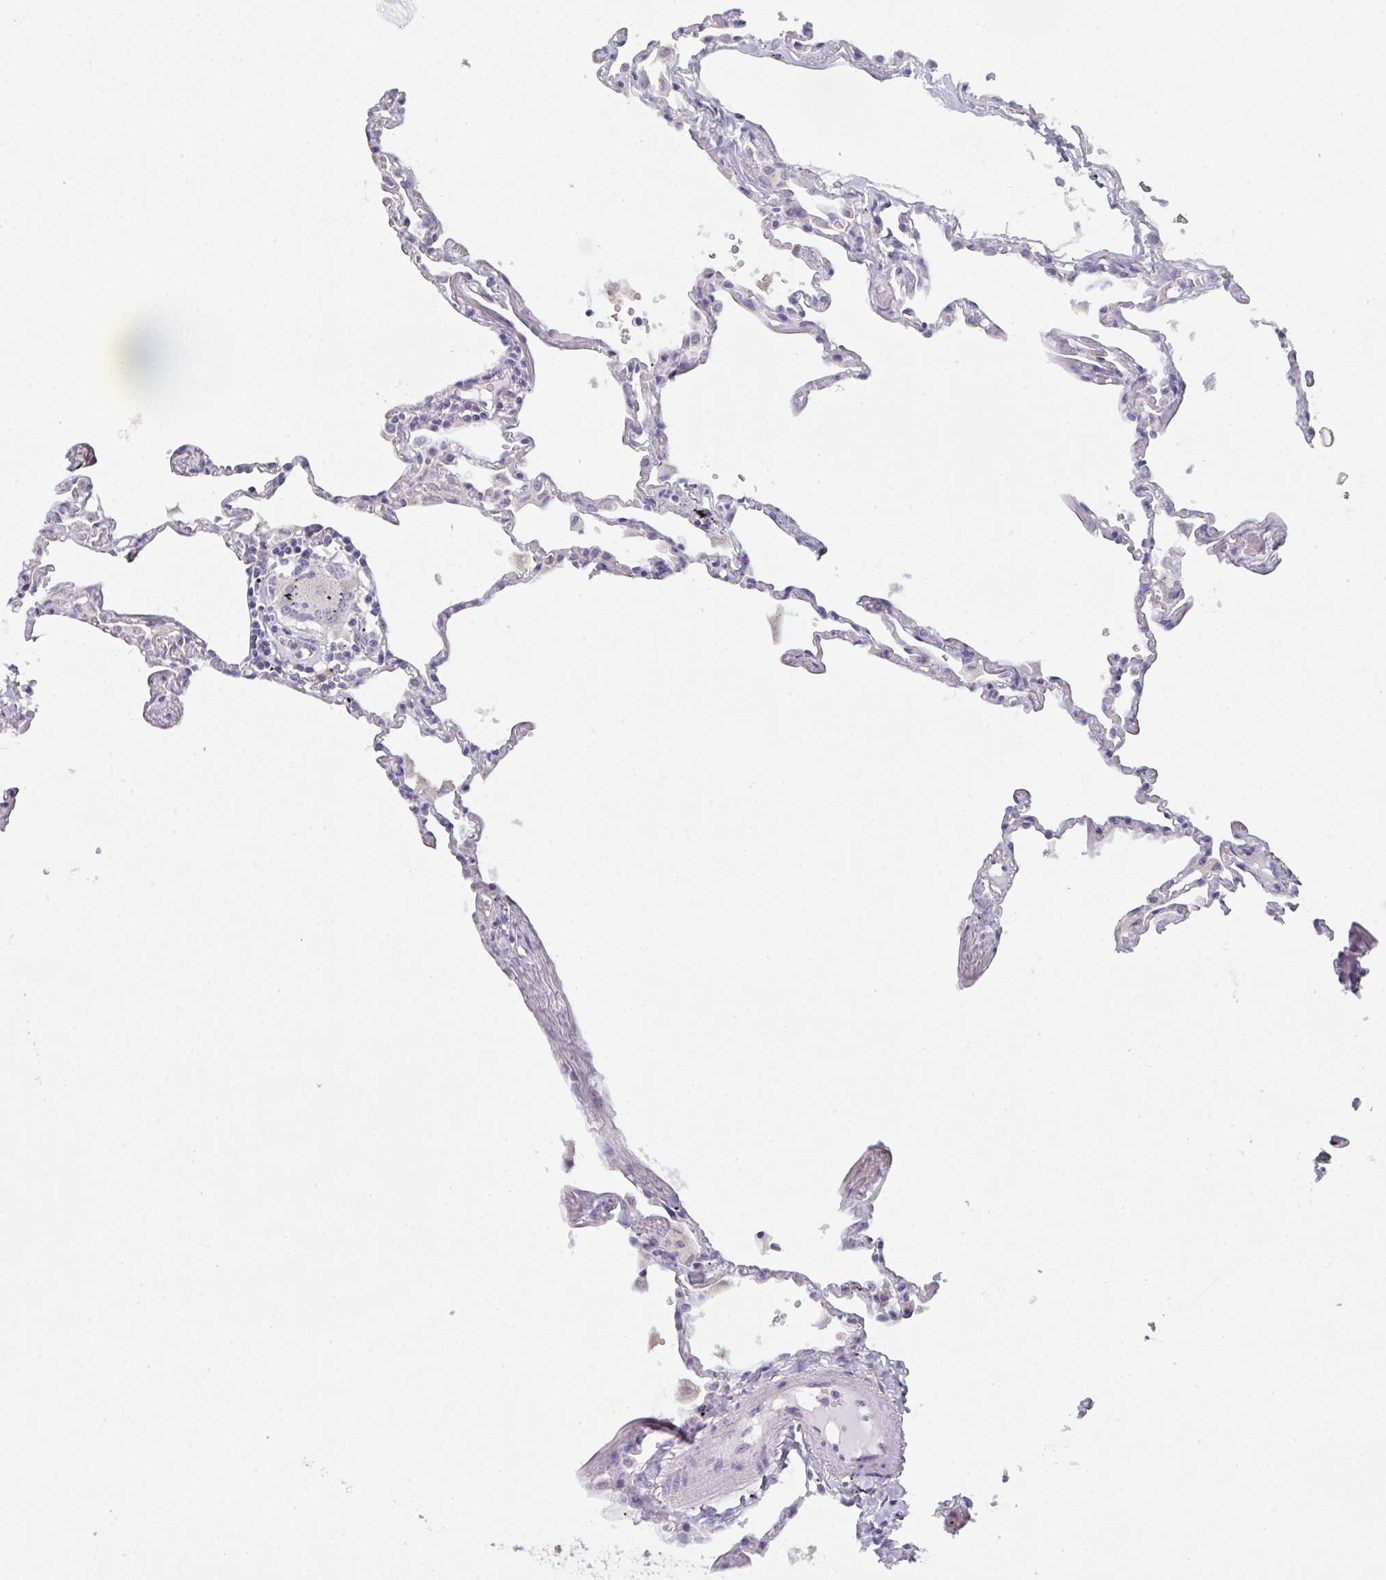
{"staining": {"intensity": "negative", "quantity": "none", "location": "none"}, "tissue": "lung", "cell_type": "Alveolar cells", "image_type": "normal", "snomed": [{"axis": "morphology", "description": "Normal tissue, NOS"}, {"axis": "topography", "description": "Lung"}], "caption": "This histopathology image is of normal lung stained with immunohistochemistry (IHC) to label a protein in brown with the nuclei are counter-stained blue. There is no expression in alveolar cells. (Immunohistochemistry, brightfield microscopy, high magnification).", "gene": "CACNA1S", "patient": {"sex": "female", "age": 67}}